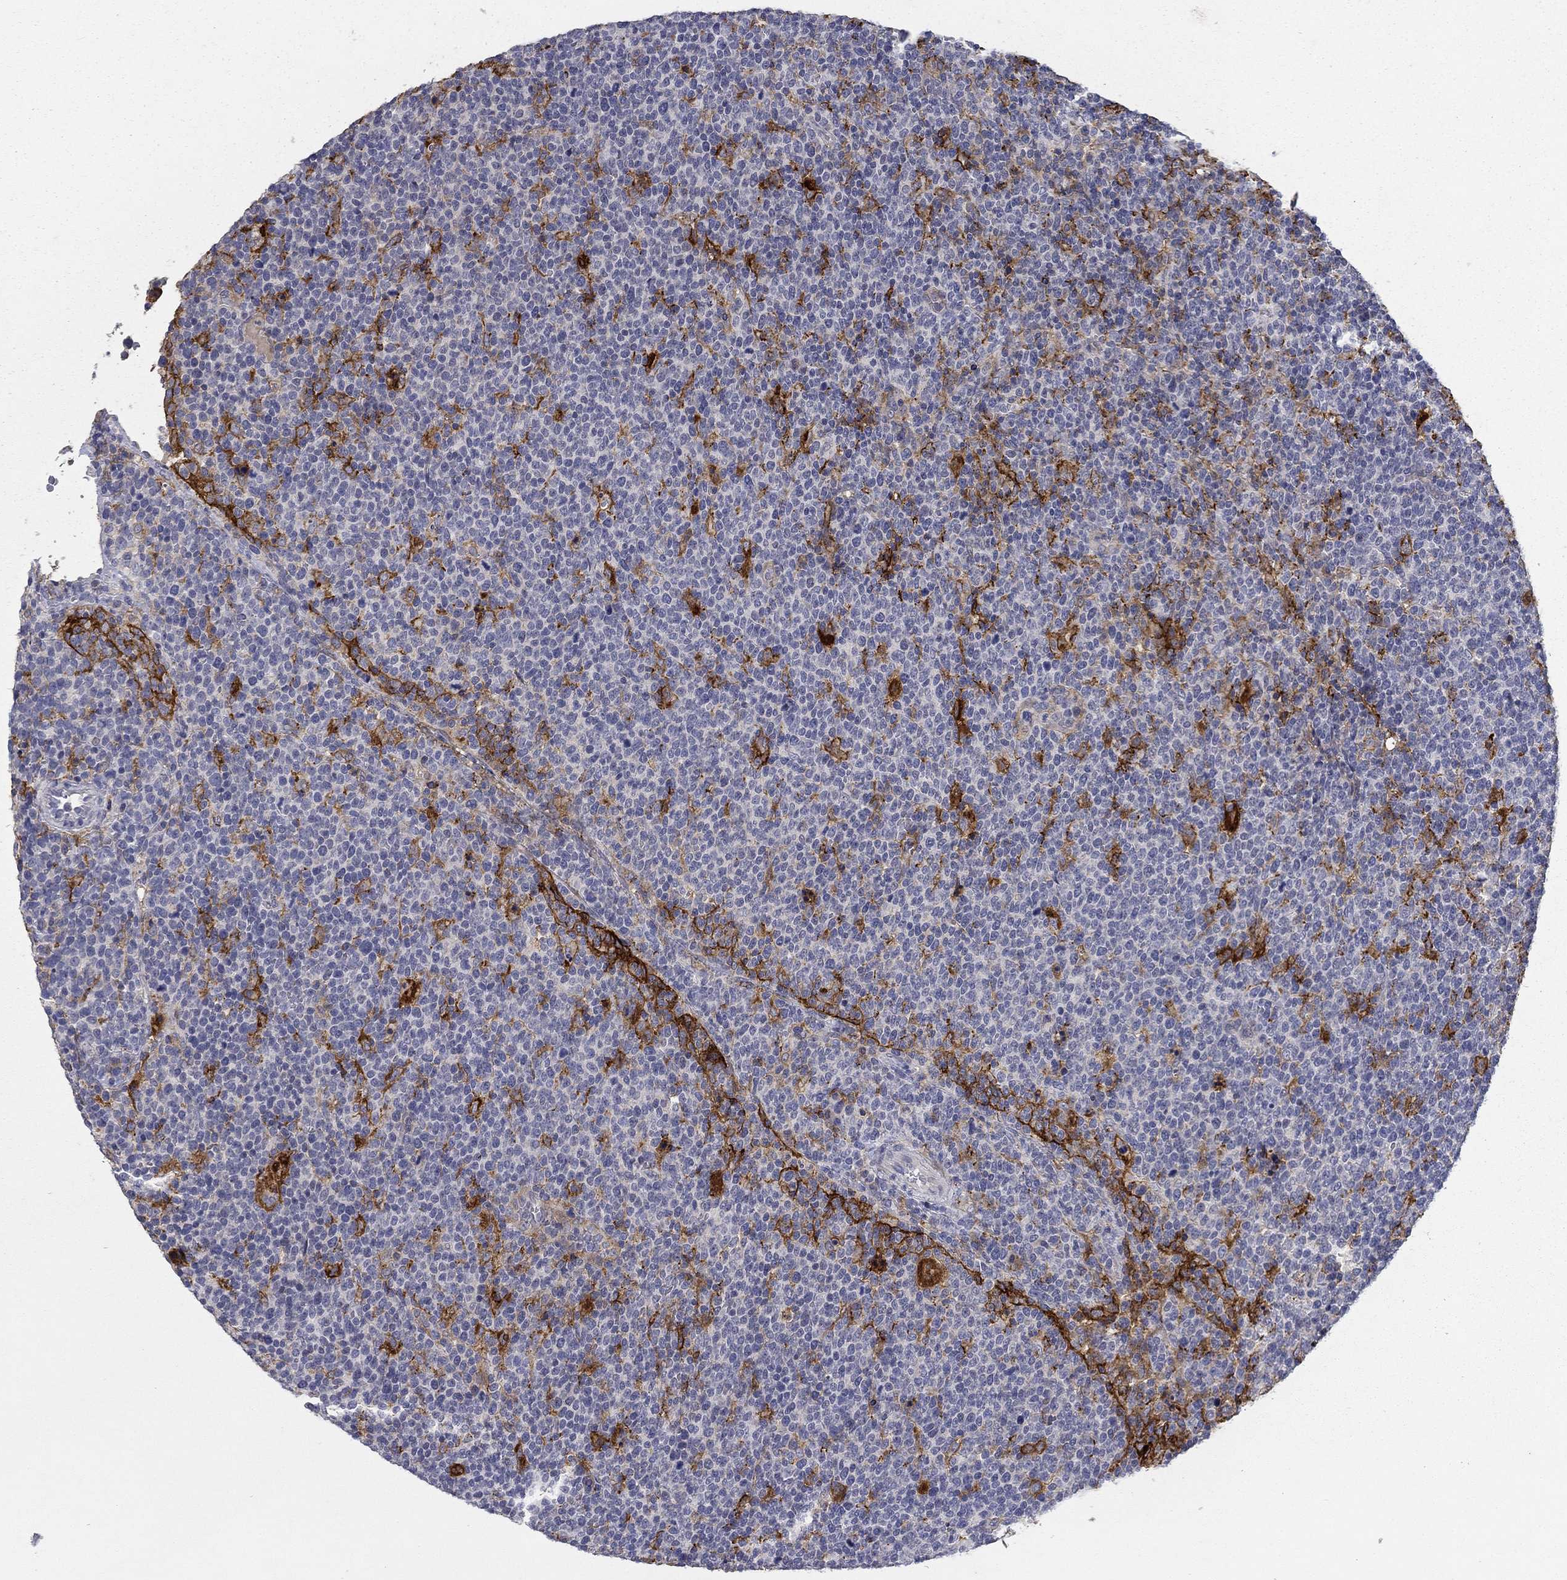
{"staining": {"intensity": "negative", "quantity": "none", "location": "none"}, "tissue": "lymphoma", "cell_type": "Tumor cells", "image_type": "cancer", "snomed": [{"axis": "morphology", "description": "Malignant lymphoma, non-Hodgkin's type, High grade"}, {"axis": "topography", "description": "Lymph node"}], "caption": "This is an immunohistochemistry (IHC) photomicrograph of human lymphoma. There is no staining in tumor cells.", "gene": "CD274", "patient": {"sex": "male", "age": 61}}